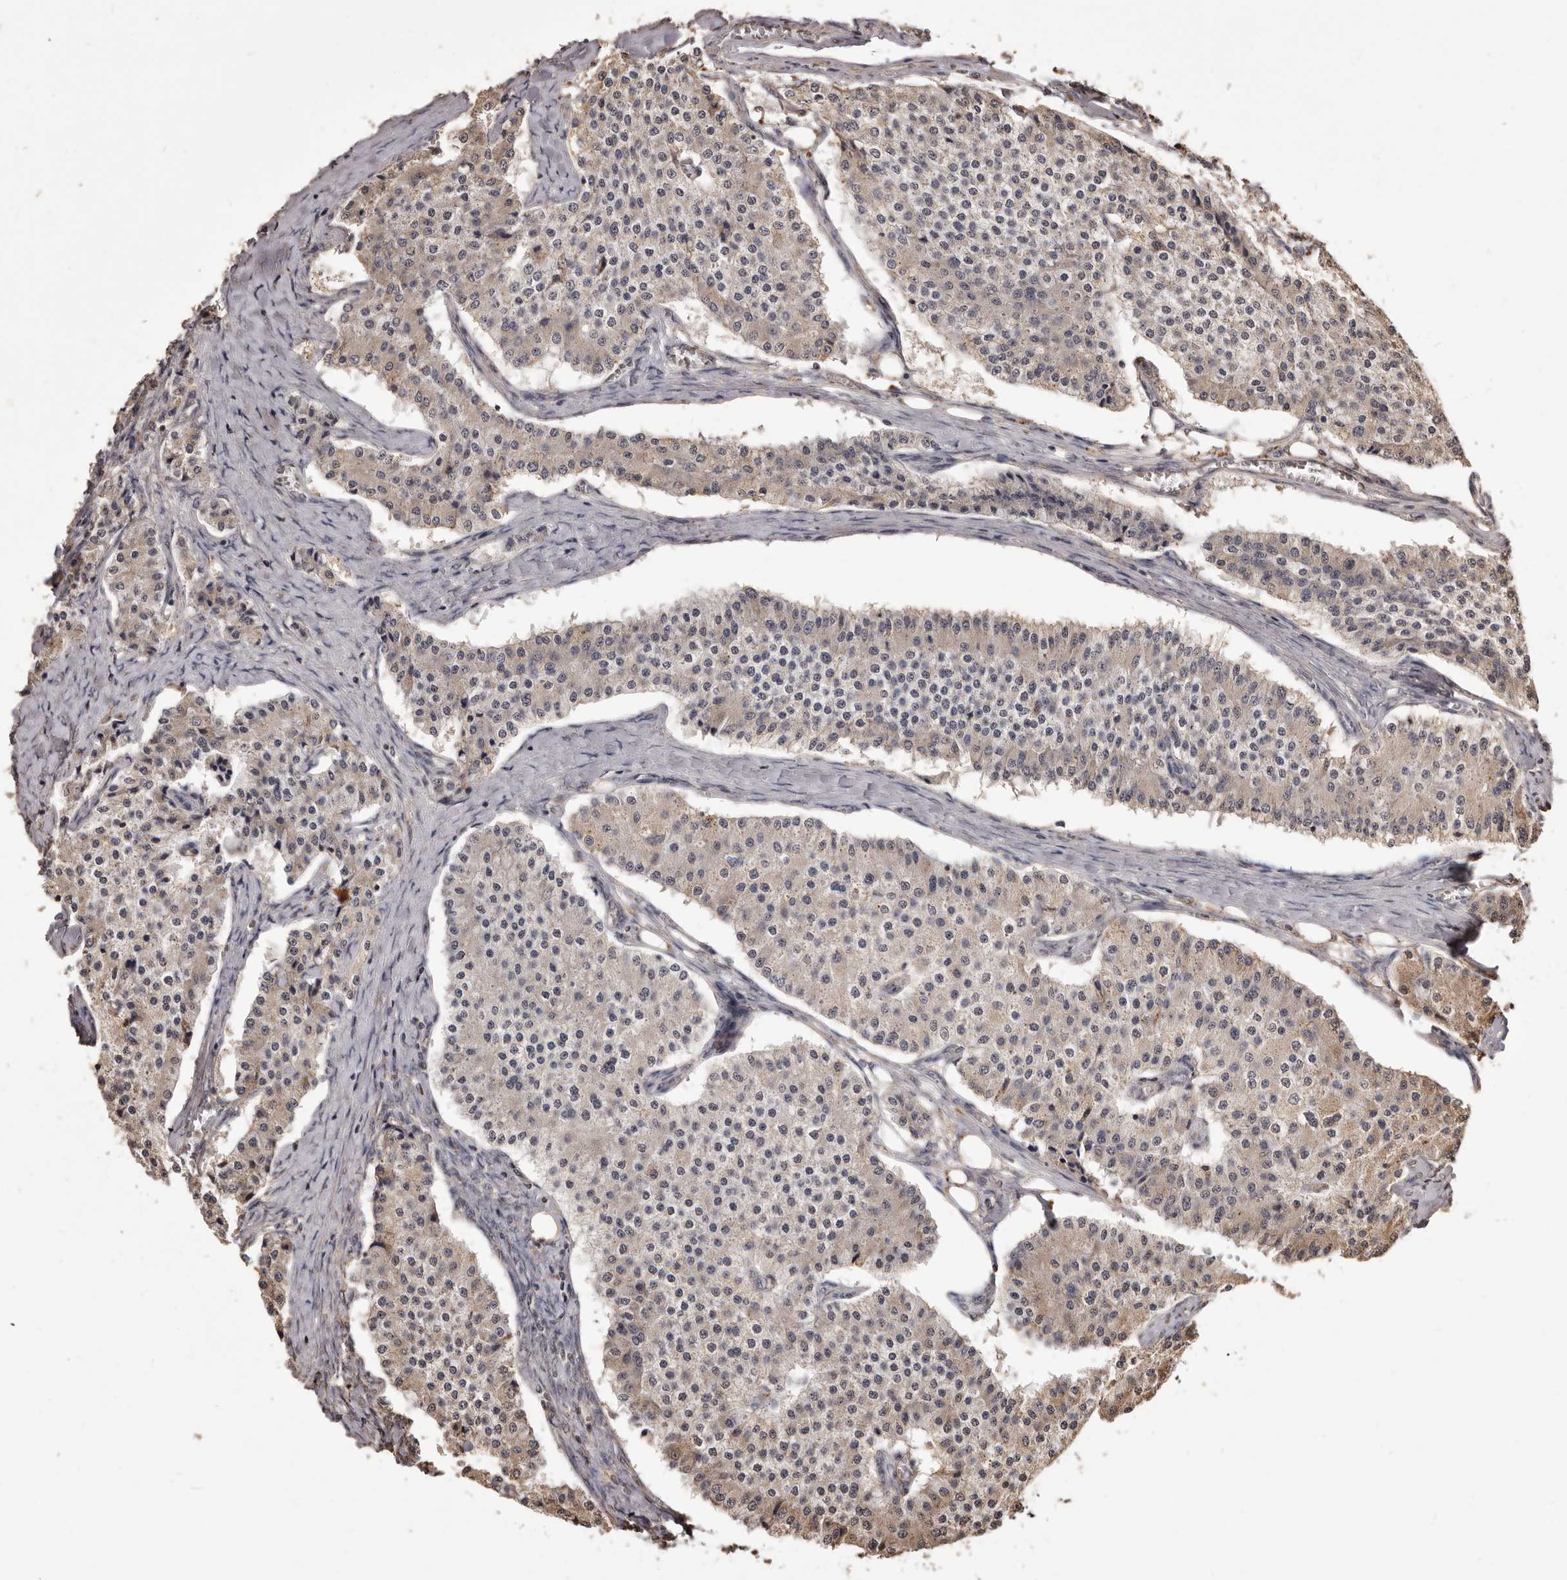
{"staining": {"intensity": "weak", "quantity": "<25%", "location": "cytoplasmic/membranous"}, "tissue": "carcinoid", "cell_type": "Tumor cells", "image_type": "cancer", "snomed": [{"axis": "morphology", "description": "Carcinoid, malignant, NOS"}, {"axis": "topography", "description": "Colon"}], "caption": "Human malignant carcinoid stained for a protein using immunohistochemistry (IHC) shows no positivity in tumor cells.", "gene": "ALPK1", "patient": {"sex": "female", "age": 52}}